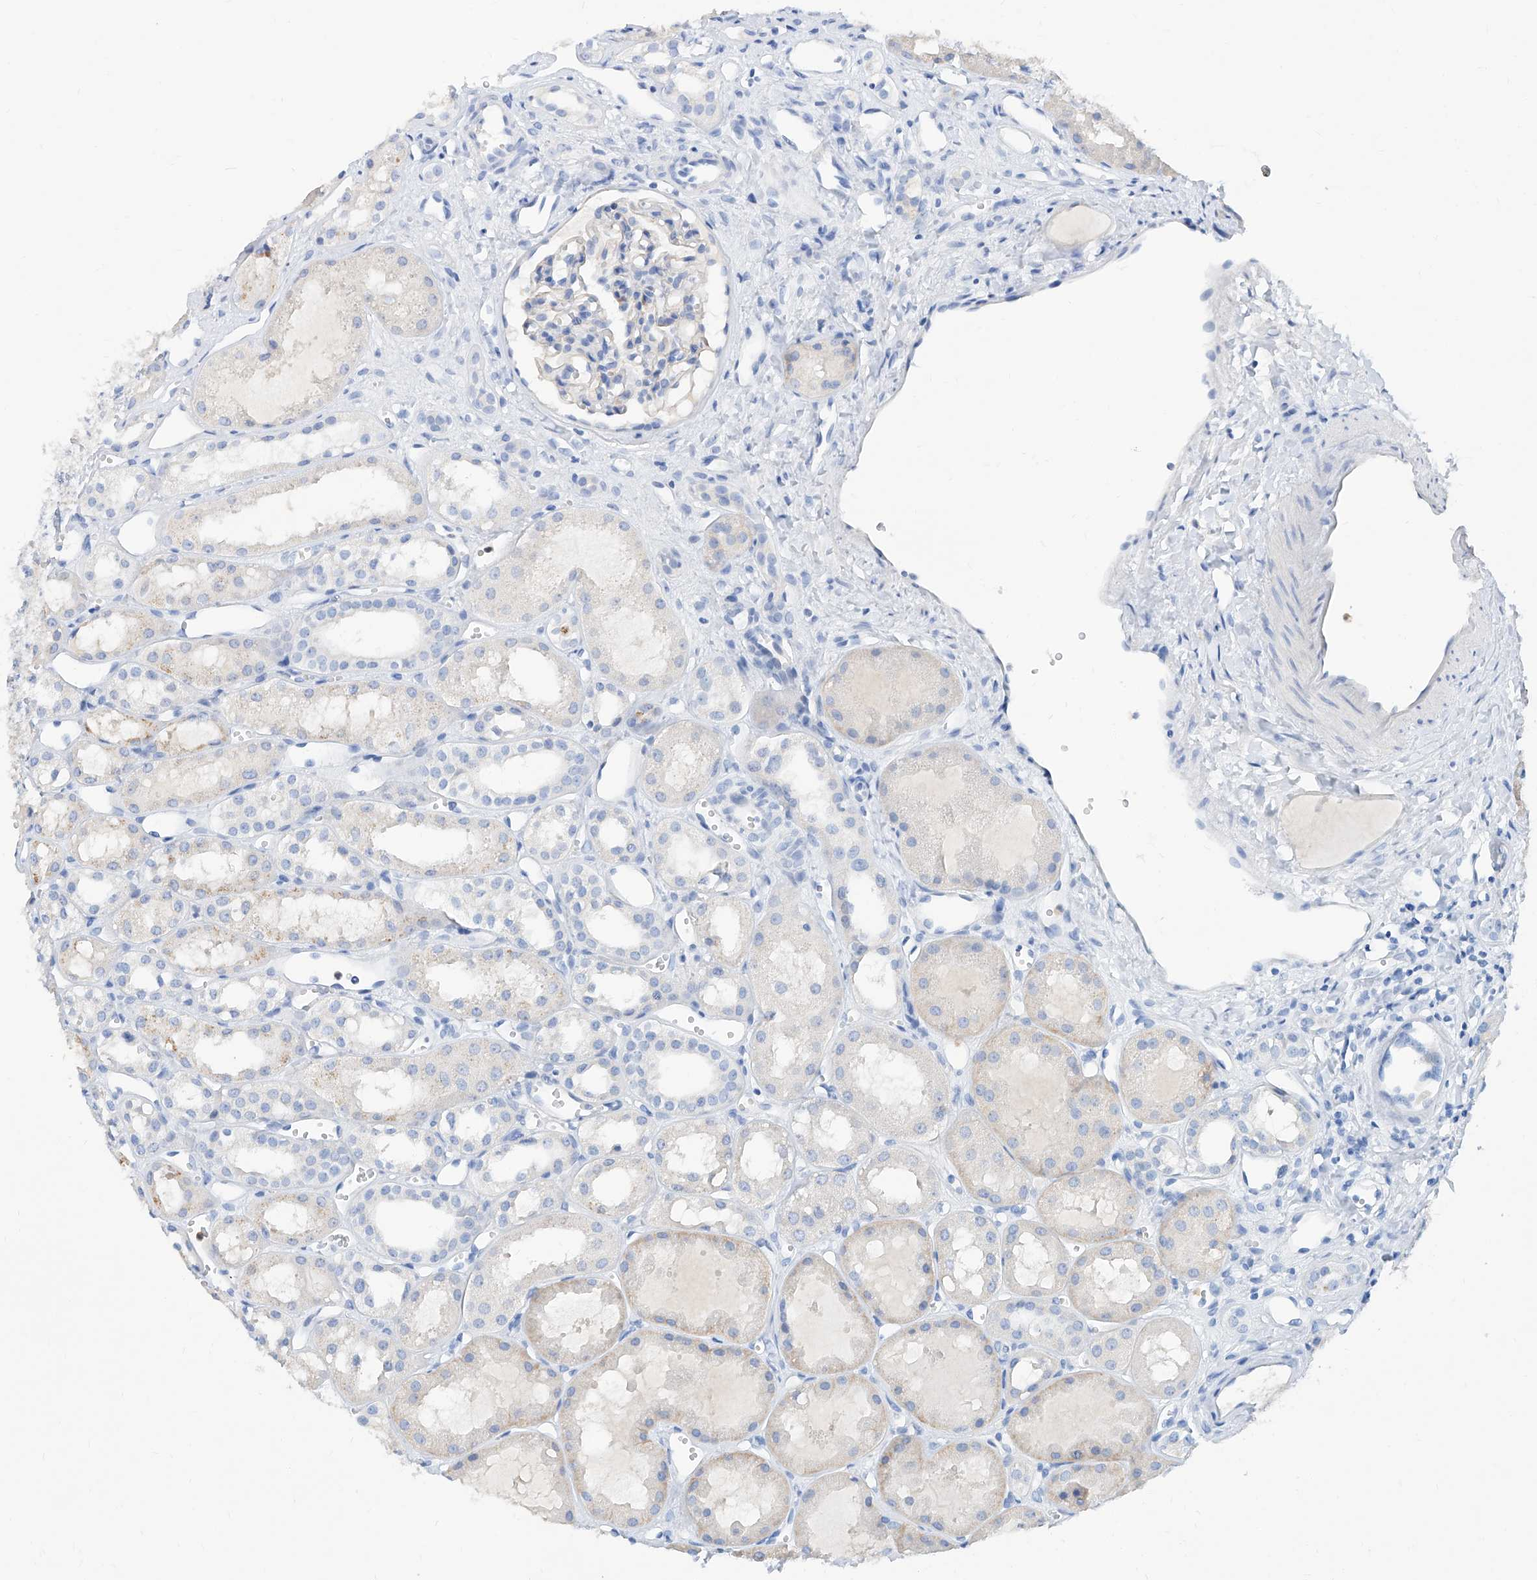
{"staining": {"intensity": "negative", "quantity": "none", "location": "none"}, "tissue": "kidney", "cell_type": "Cells in glomeruli", "image_type": "normal", "snomed": [{"axis": "morphology", "description": "Normal tissue, NOS"}, {"axis": "topography", "description": "Kidney"}], "caption": "The image exhibits no staining of cells in glomeruli in normal kidney.", "gene": "SLC25A29", "patient": {"sex": "male", "age": 16}}